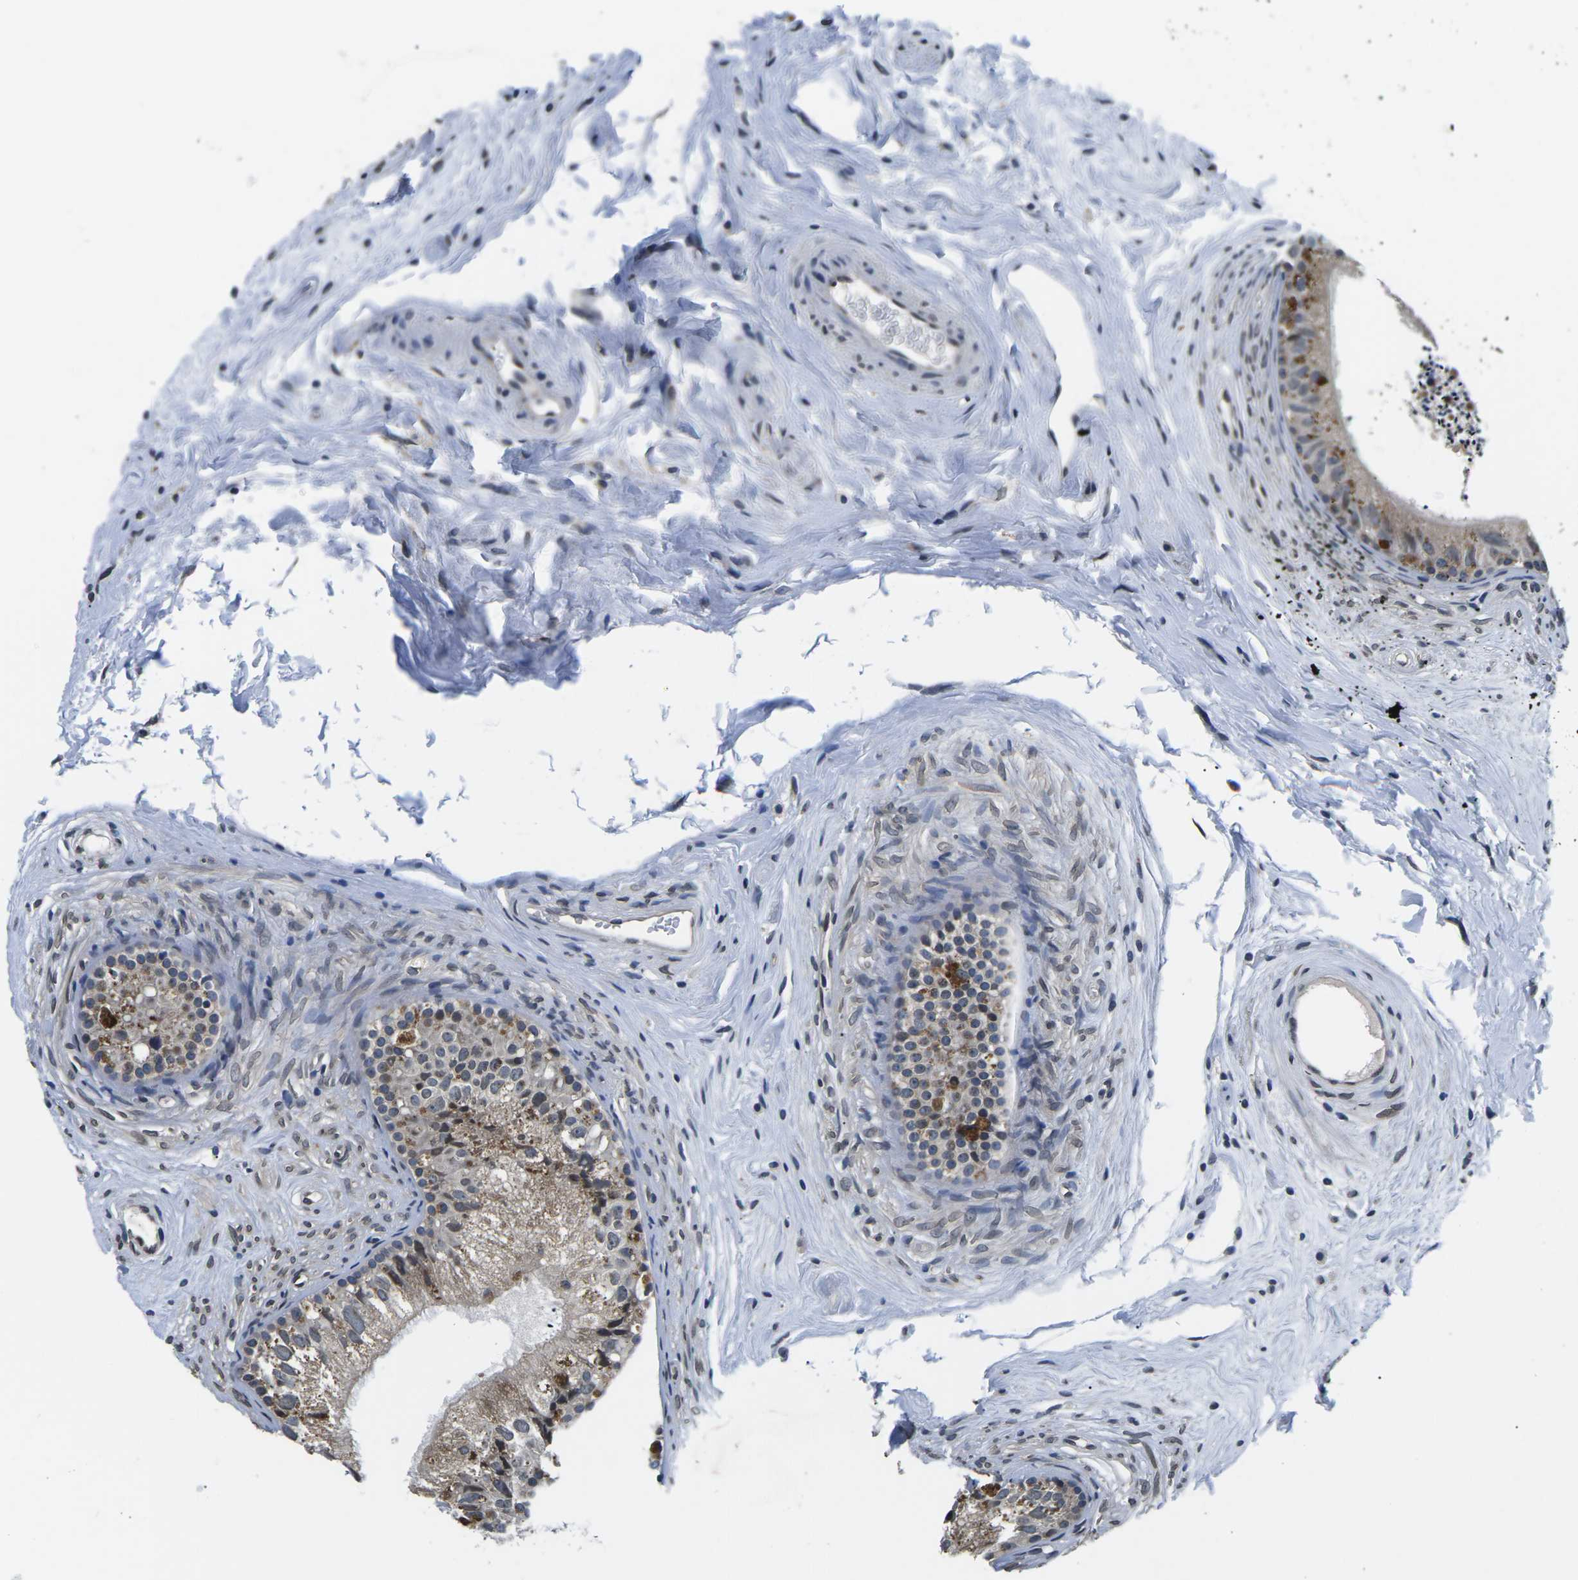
{"staining": {"intensity": "moderate", "quantity": "25%-75%", "location": "cytoplasmic/membranous,nuclear"}, "tissue": "epididymis", "cell_type": "Glandular cells", "image_type": "normal", "snomed": [{"axis": "morphology", "description": "Normal tissue, NOS"}, {"axis": "topography", "description": "Epididymis"}], "caption": "DAB (3,3'-diaminobenzidine) immunohistochemical staining of benign human epididymis shows moderate cytoplasmic/membranous,nuclear protein staining in approximately 25%-75% of glandular cells. Using DAB (3,3'-diaminobenzidine) (brown) and hematoxylin (blue) stains, captured at high magnification using brightfield microscopy.", "gene": "SNX10", "patient": {"sex": "male", "age": 56}}